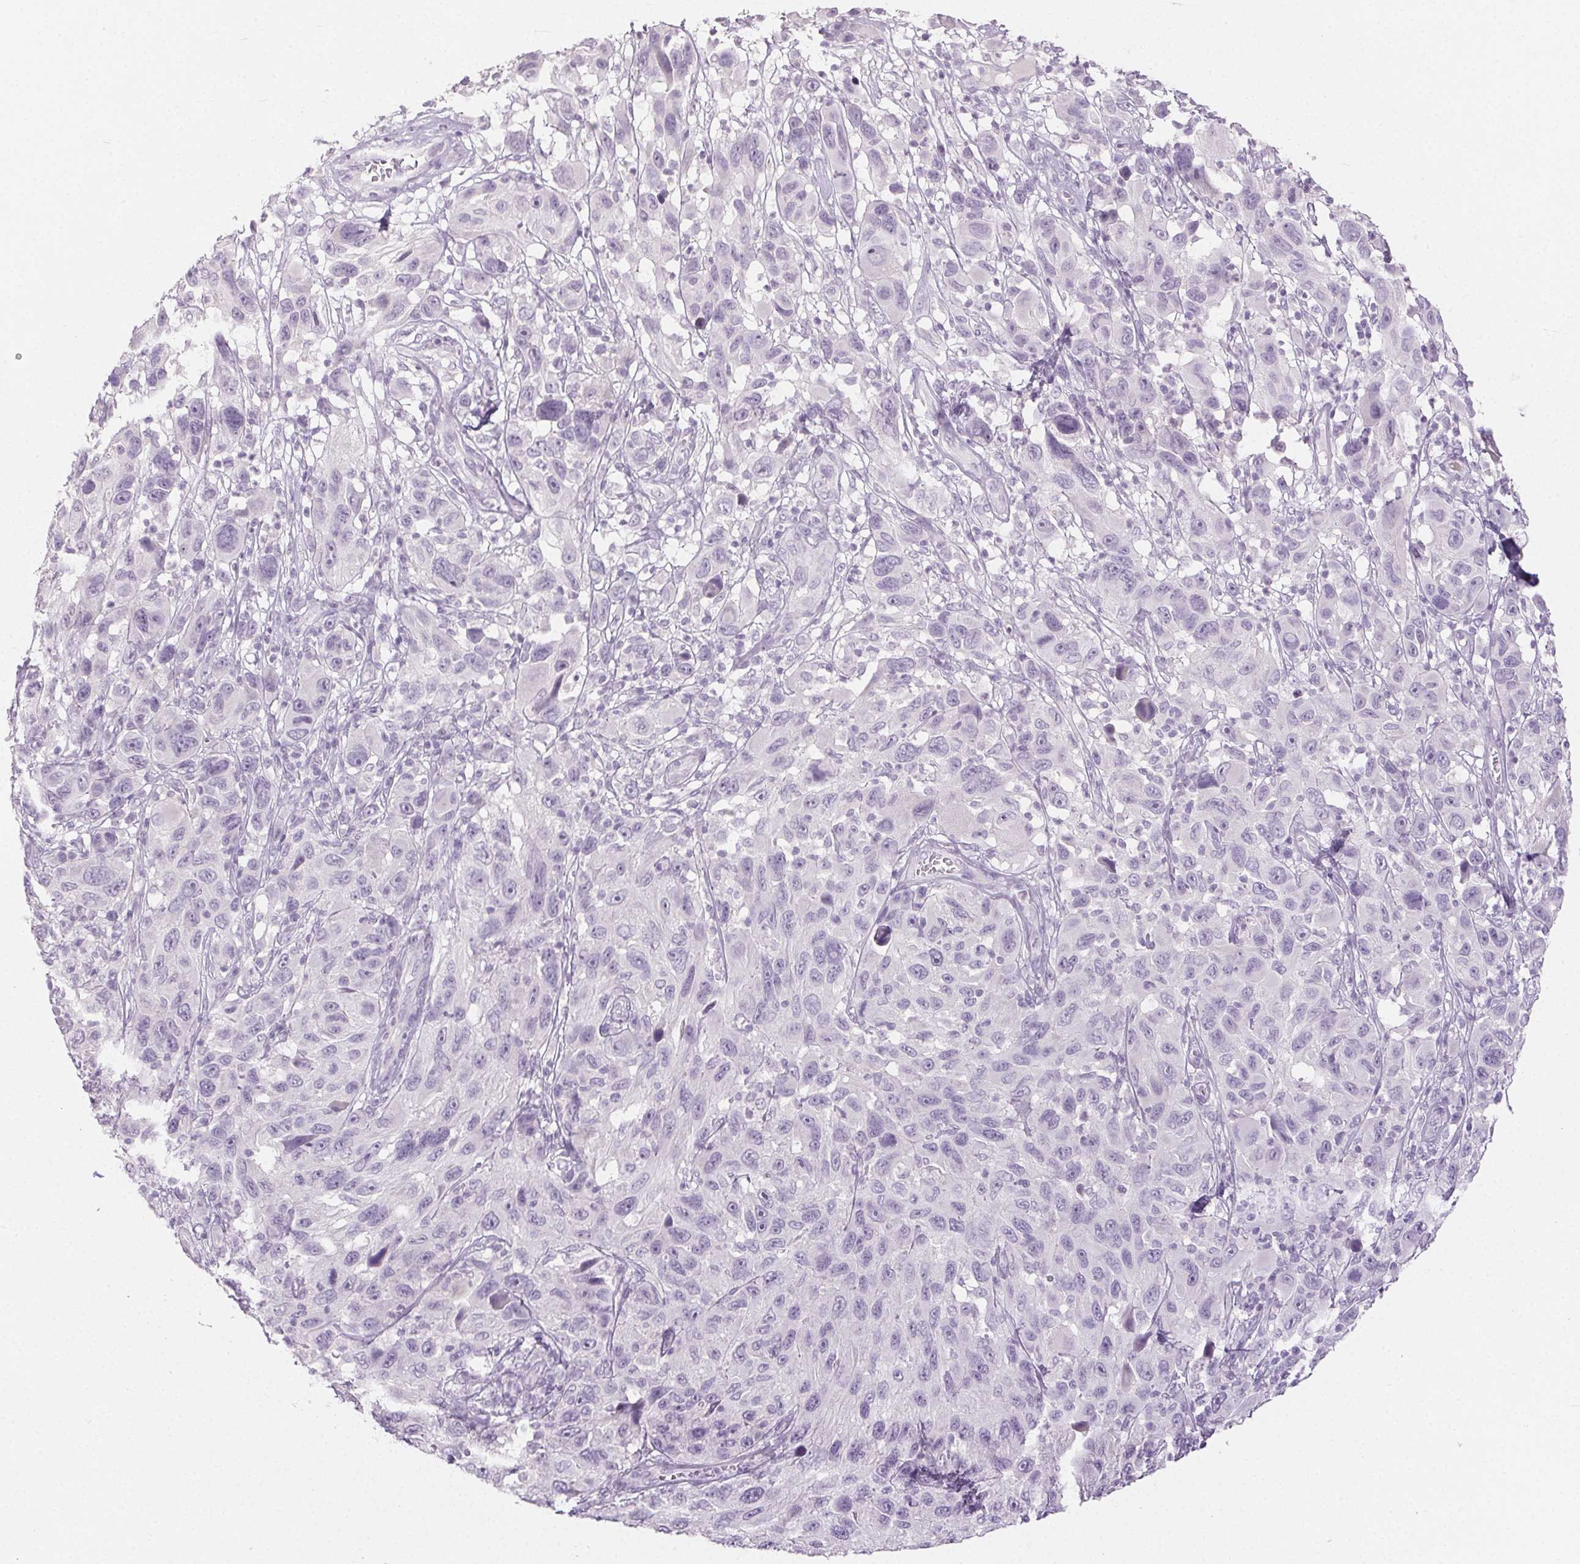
{"staining": {"intensity": "negative", "quantity": "none", "location": "none"}, "tissue": "melanoma", "cell_type": "Tumor cells", "image_type": "cancer", "snomed": [{"axis": "morphology", "description": "Malignant melanoma, NOS"}, {"axis": "topography", "description": "Skin"}], "caption": "A high-resolution histopathology image shows immunohistochemistry staining of malignant melanoma, which demonstrates no significant expression in tumor cells.", "gene": "PI3", "patient": {"sex": "male", "age": 53}}